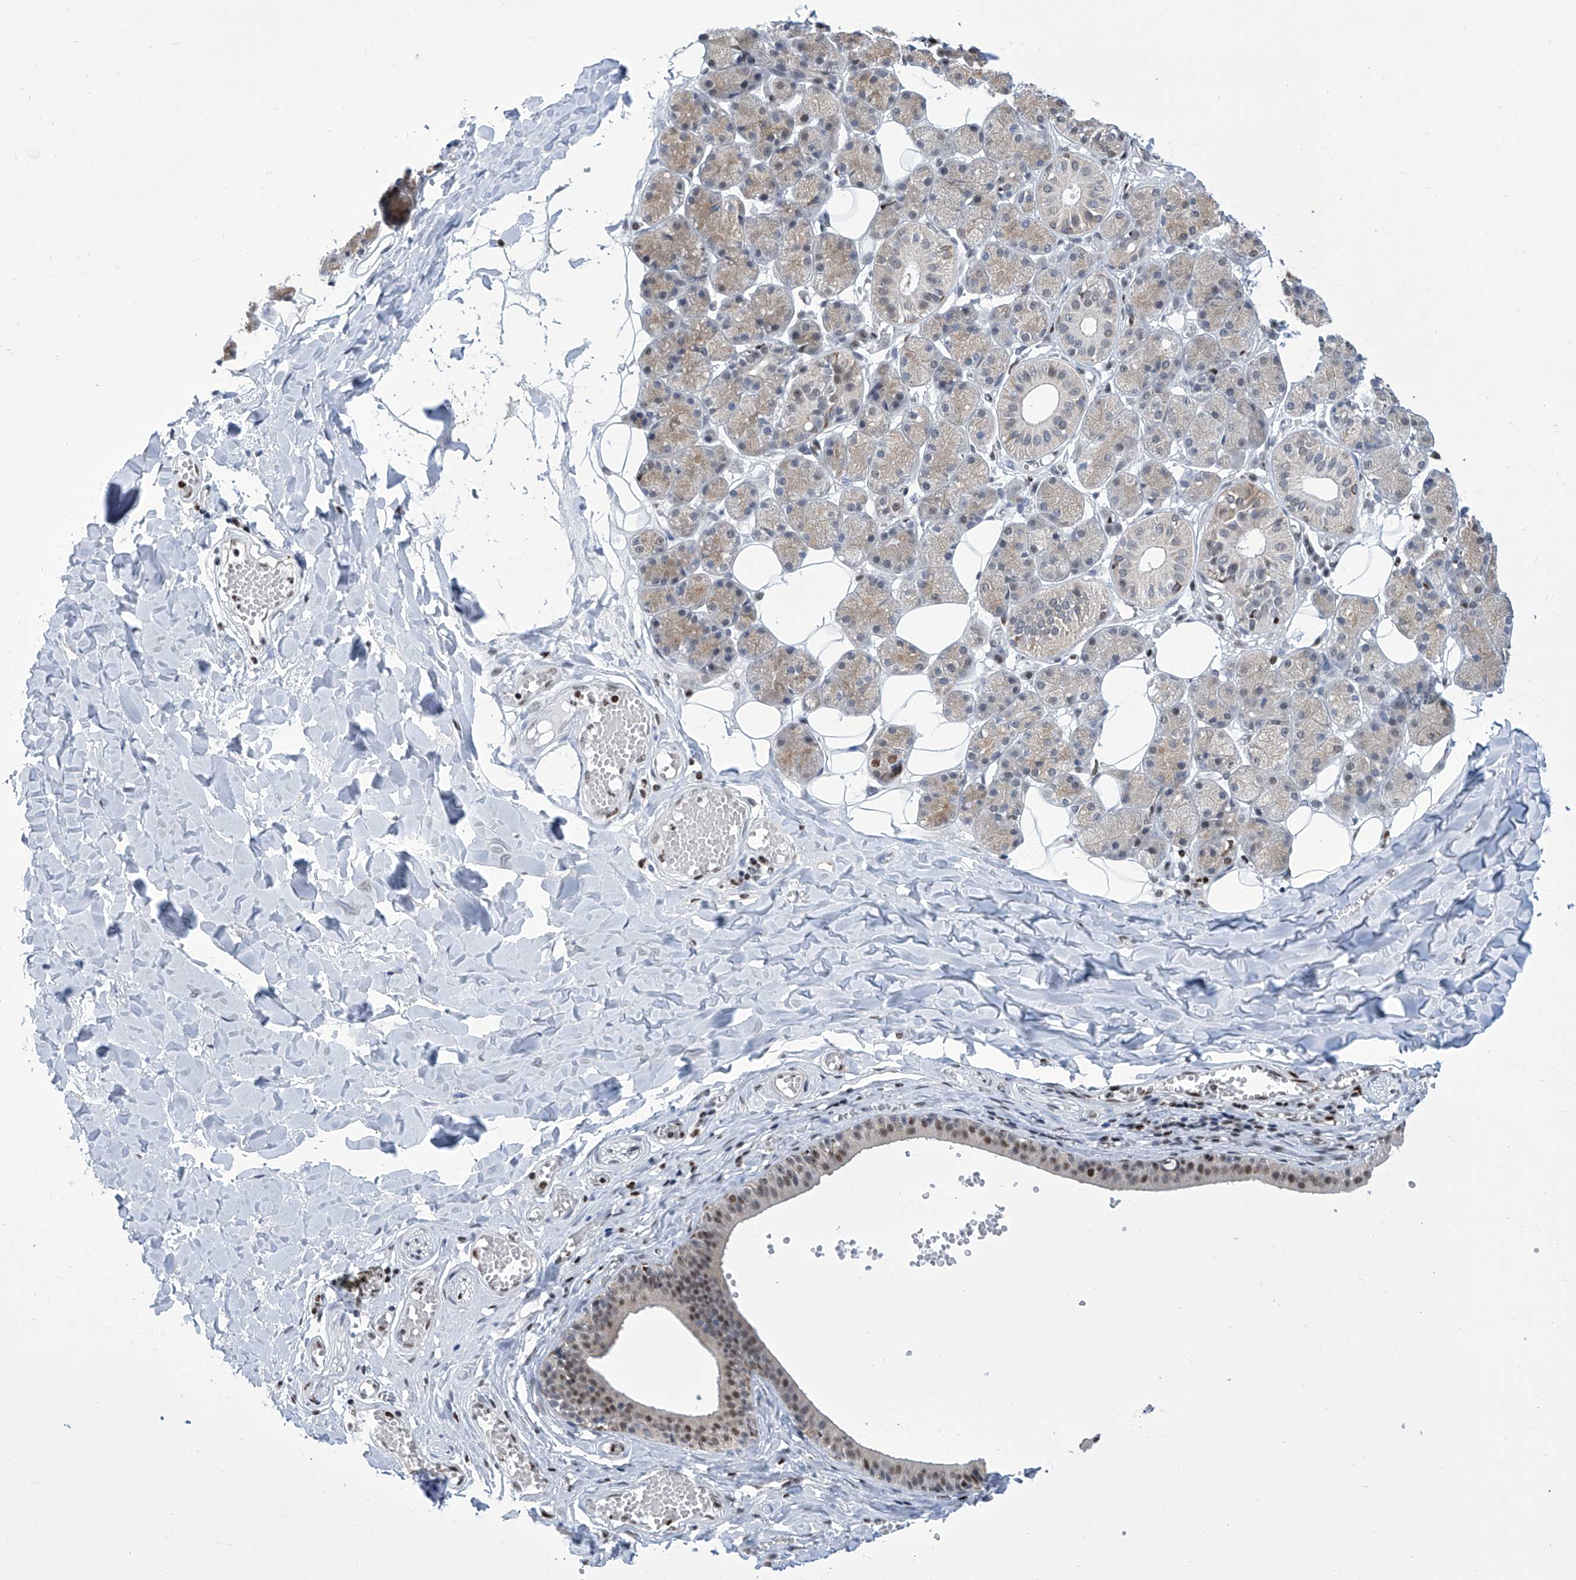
{"staining": {"intensity": "moderate", "quantity": "<25%", "location": "cytoplasmic/membranous,nuclear"}, "tissue": "salivary gland", "cell_type": "Glandular cells", "image_type": "normal", "snomed": [{"axis": "morphology", "description": "Normal tissue, NOS"}, {"axis": "topography", "description": "Salivary gland"}], "caption": "Protein analysis of benign salivary gland shows moderate cytoplasmic/membranous,nuclear staining in approximately <25% of glandular cells.", "gene": "SREBF2", "patient": {"sex": "female", "age": 33}}